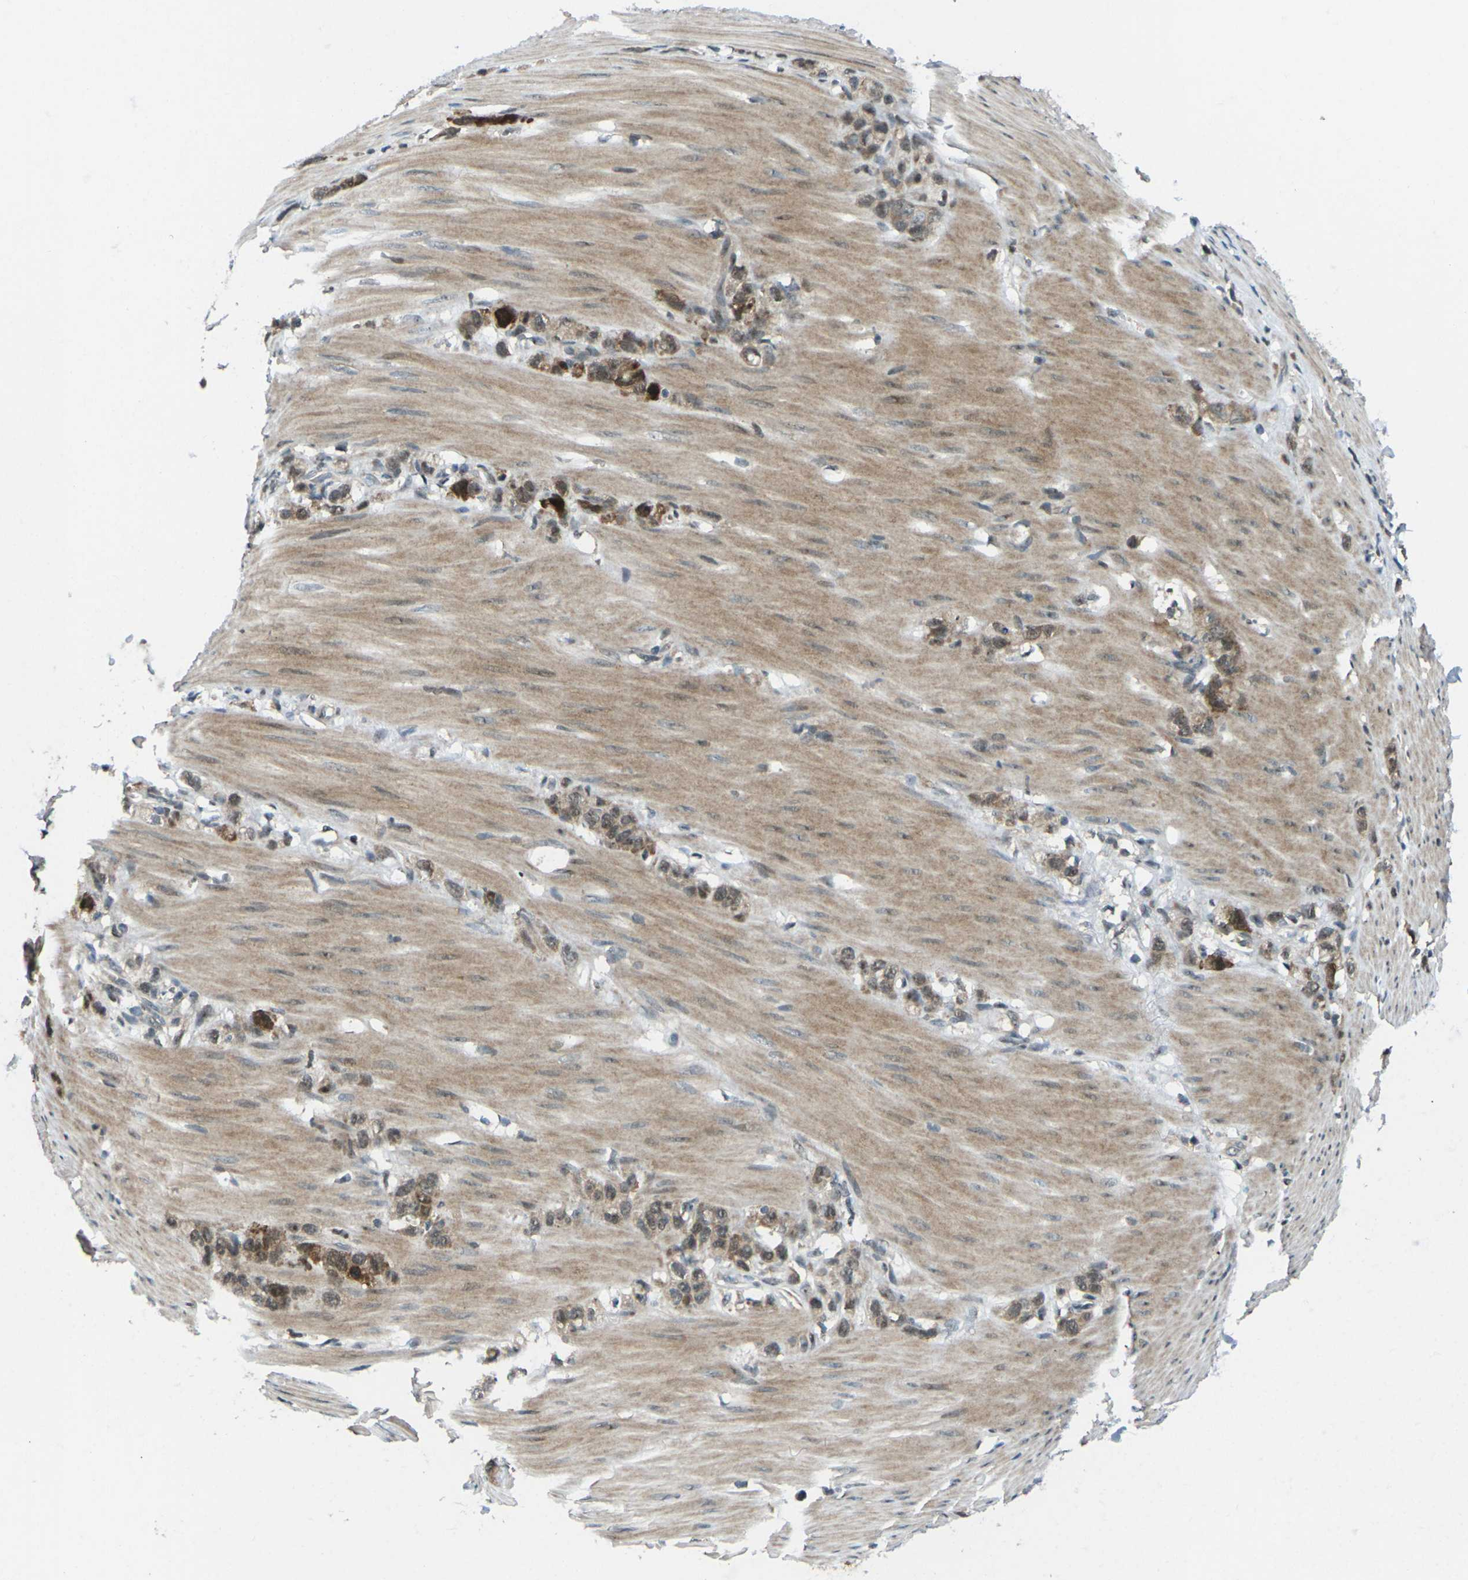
{"staining": {"intensity": "moderate", "quantity": ">75%", "location": "cytoplasmic/membranous"}, "tissue": "stomach cancer", "cell_type": "Tumor cells", "image_type": "cancer", "snomed": [{"axis": "morphology", "description": "Normal tissue, NOS"}, {"axis": "morphology", "description": "Adenocarcinoma, NOS"}, {"axis": "morphology", "description": "Adenocarcinoma, High grade"}, {"axis": "topography", "description": "Stomach, upper"}, {"axis": "topography", "description": "Stomach"}], "caption": "IHC (DAB (3,3'-diaminobenzidine)) staining of stomach cancer (adenocarcinoma (high-grade)) demonstrates moderate cytoplasmic/membranous protein staining in about >75% of tumor cells.", "gene": "UBE2S", "patient": {"sex": "female", "age": 65}}